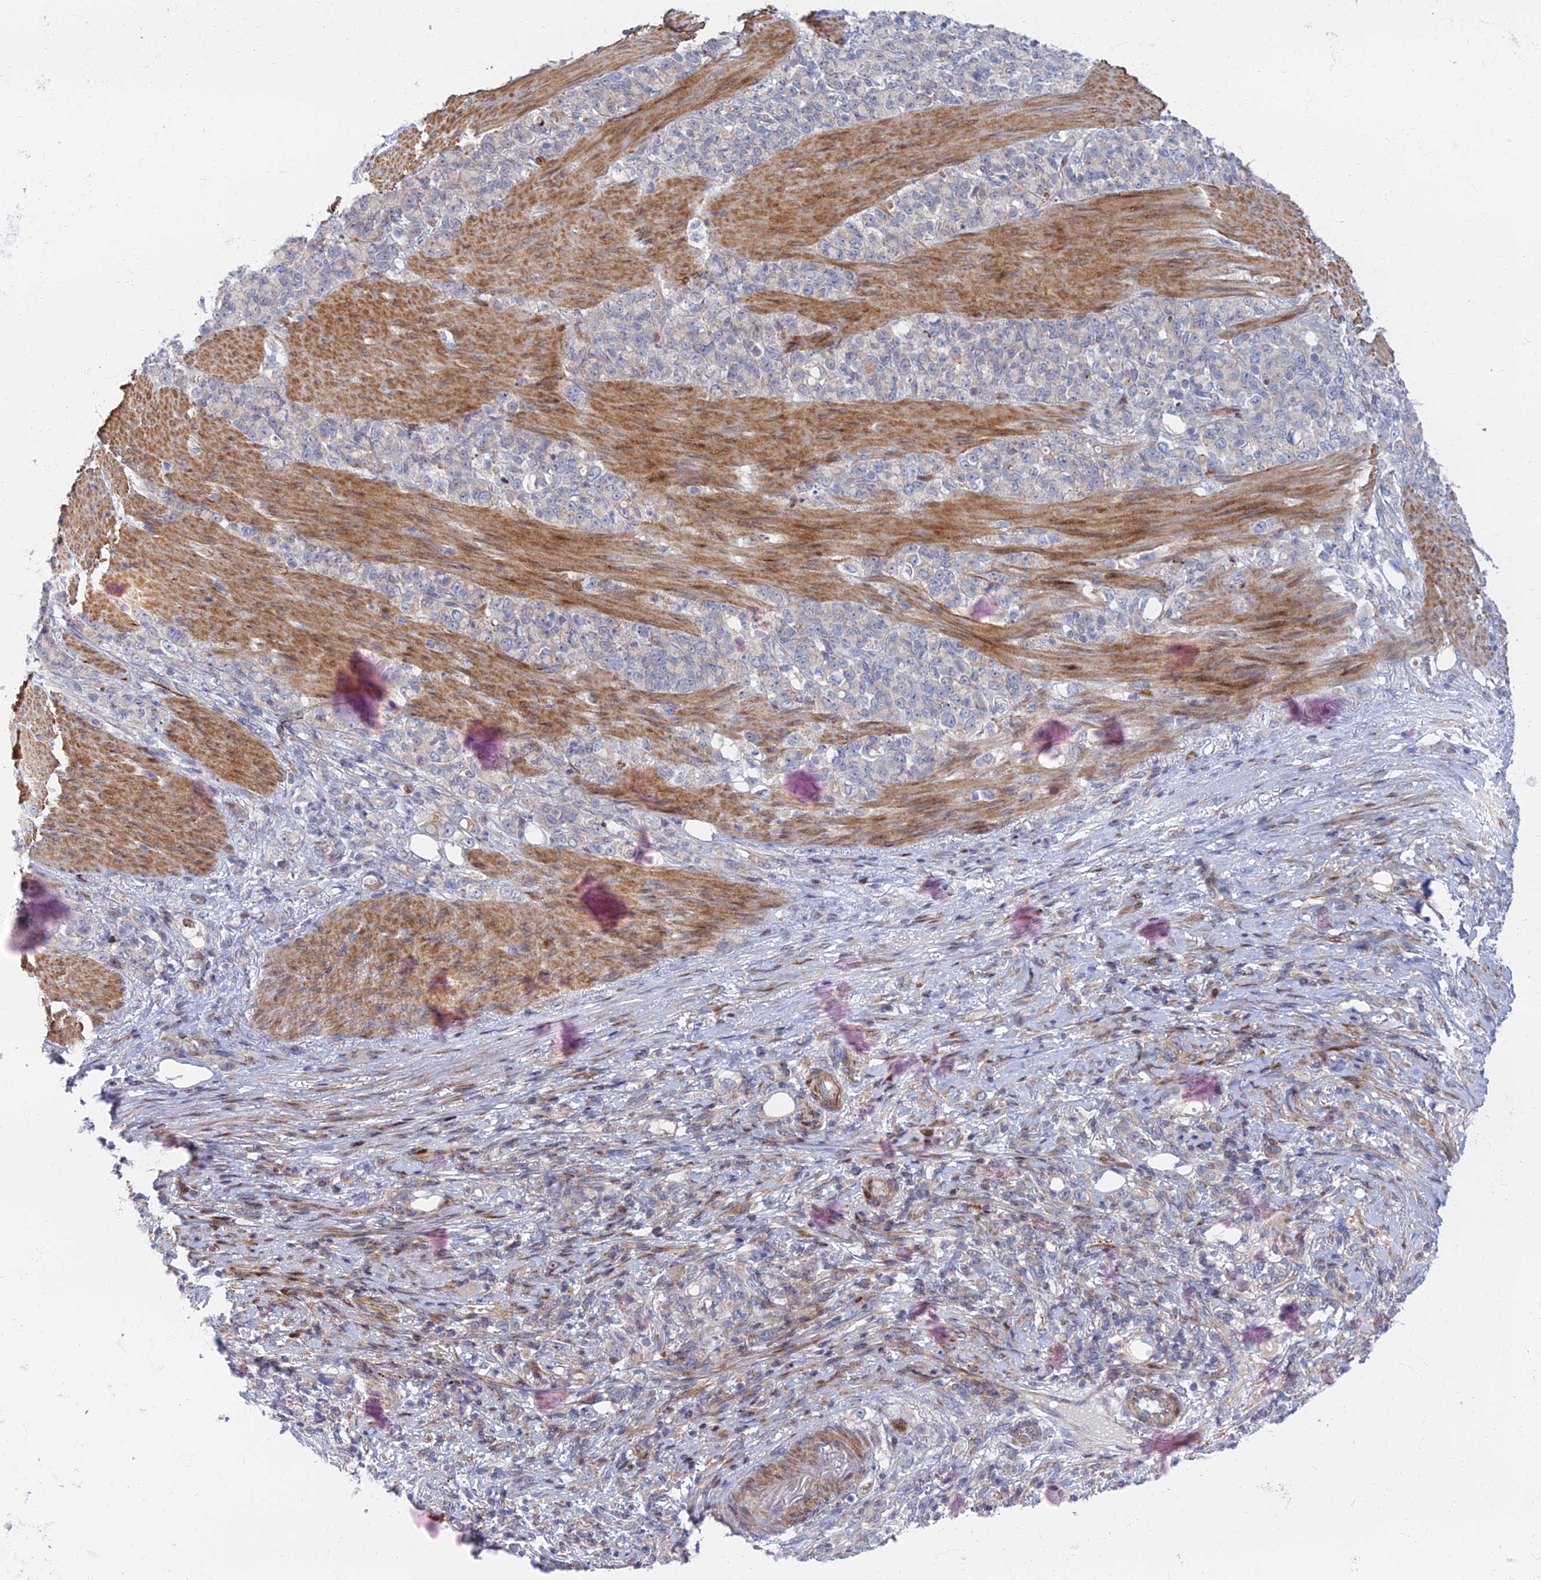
{"staining": {"intensity": "negative", "quantity": "none", "location": "none"}, "tissue": "stomach cancer", "cell_type": "Tumor cells", "image_type": "cancer", "snomed": [{"axis": "morphology", "description": "Adenocarcinoma, NOS"}, {"axis": "topography", "description": "Stomach"}], "caption": "The IHC image has no significant expression in tumor cells of stomach adenocarcinoma tissue. Brightfield microscopy of immunohistochemistry (IHC) stained with DAB (brown) and hematoxylin (blue), captured at high magnification.", "gene": "C15orf40", "patient": {"sex": "female", "age": 79}}